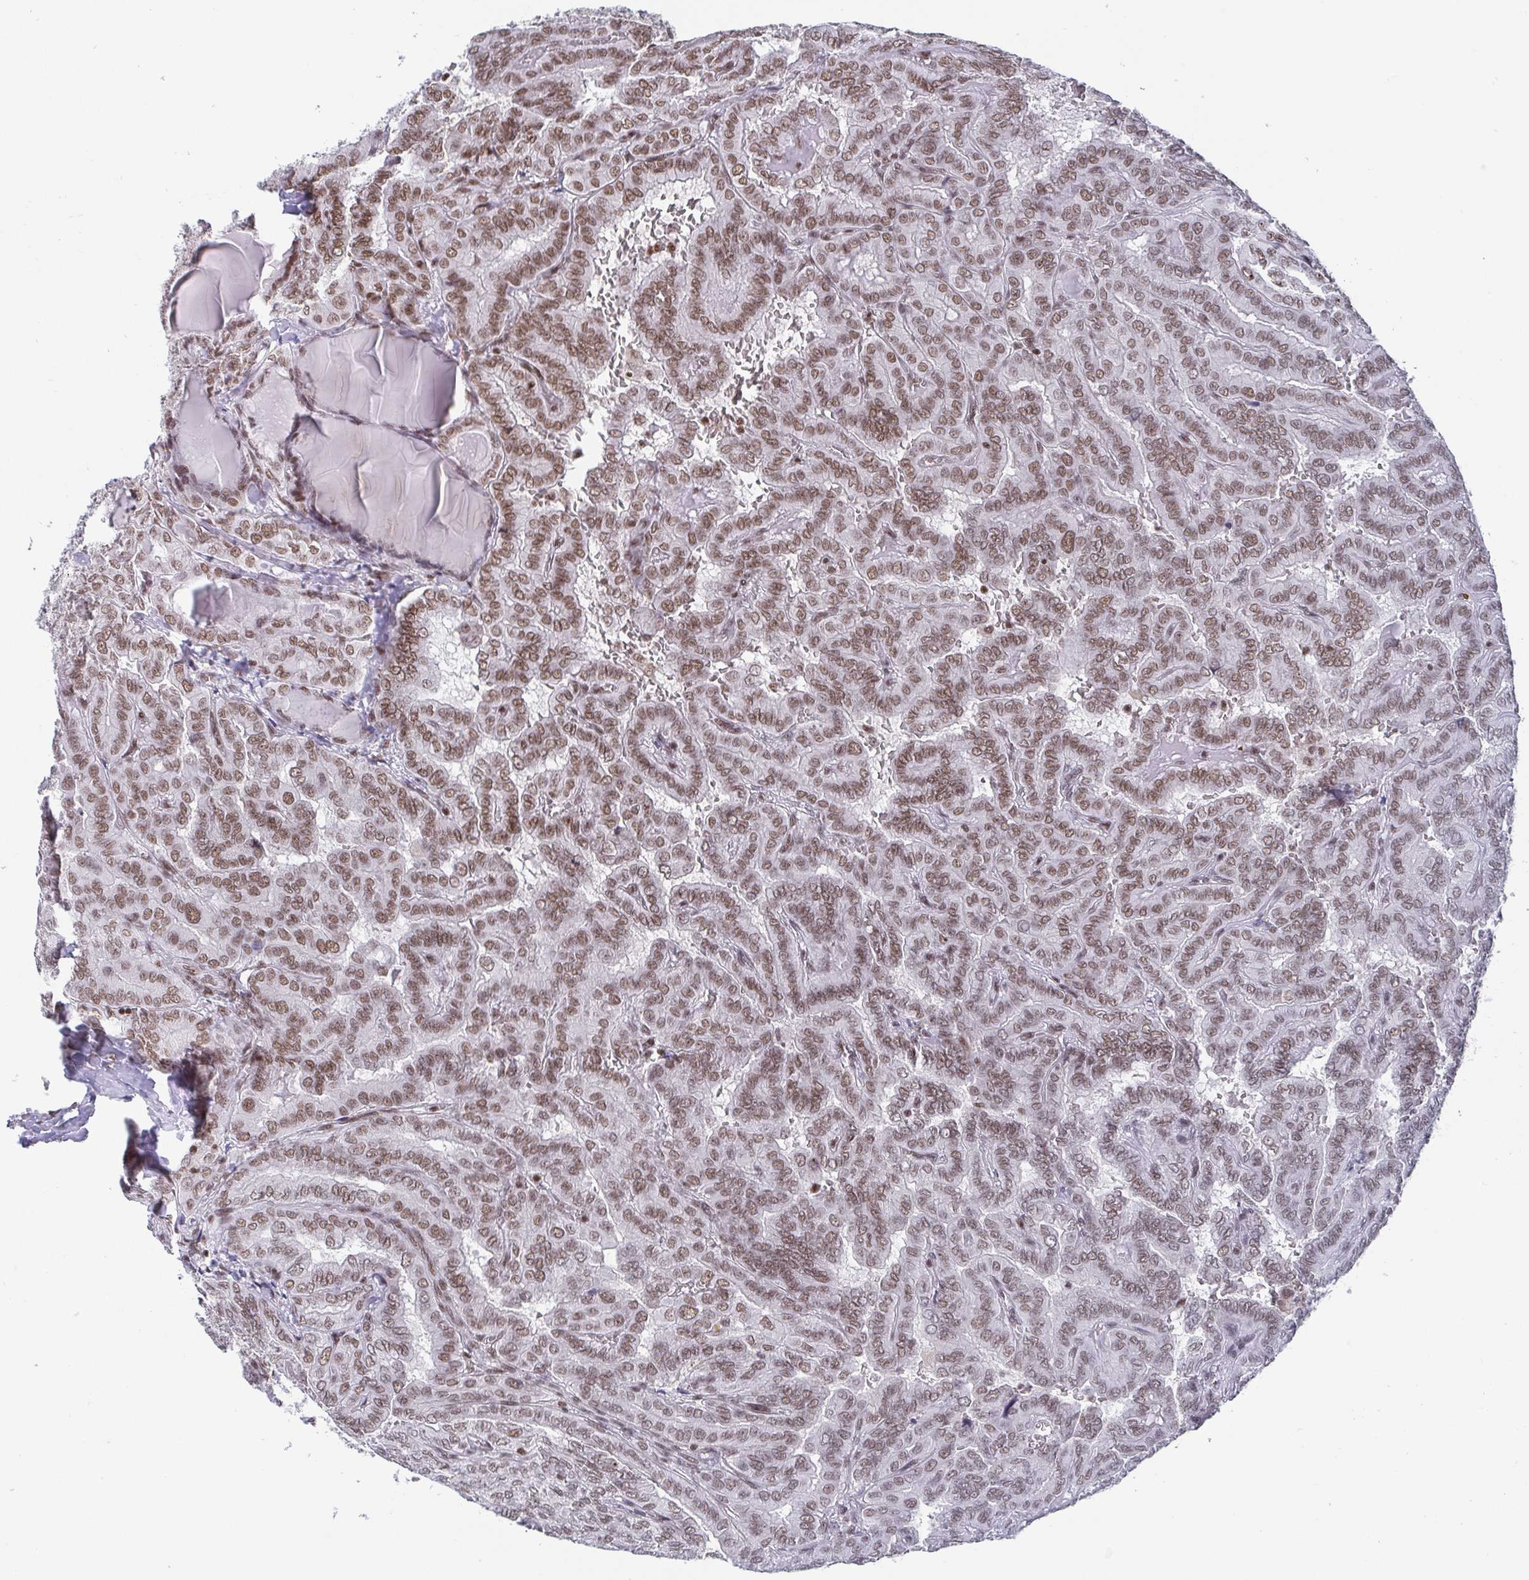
{"staining": {"intensity": "moderate", "quantity": ">75%", "location": "nuclear"}, "tissue": "thyroid cancer", "cell_type": "Tumor cells", "image_type": "cancer", "snomed": [{"axis": "morphology", "description": "Papillary adenocarcinoma, NOS"}, {"axis": "topography", "description": "Thyroid gland"}], "caption": "Protein staining of thyroid cancer (papillary adenocarcinoma) tissue shows moderate nuclear staining in approximately >75% of tumor cells.", "gene": "CTCF", "patient": {"sex": "female", "age": 46}}